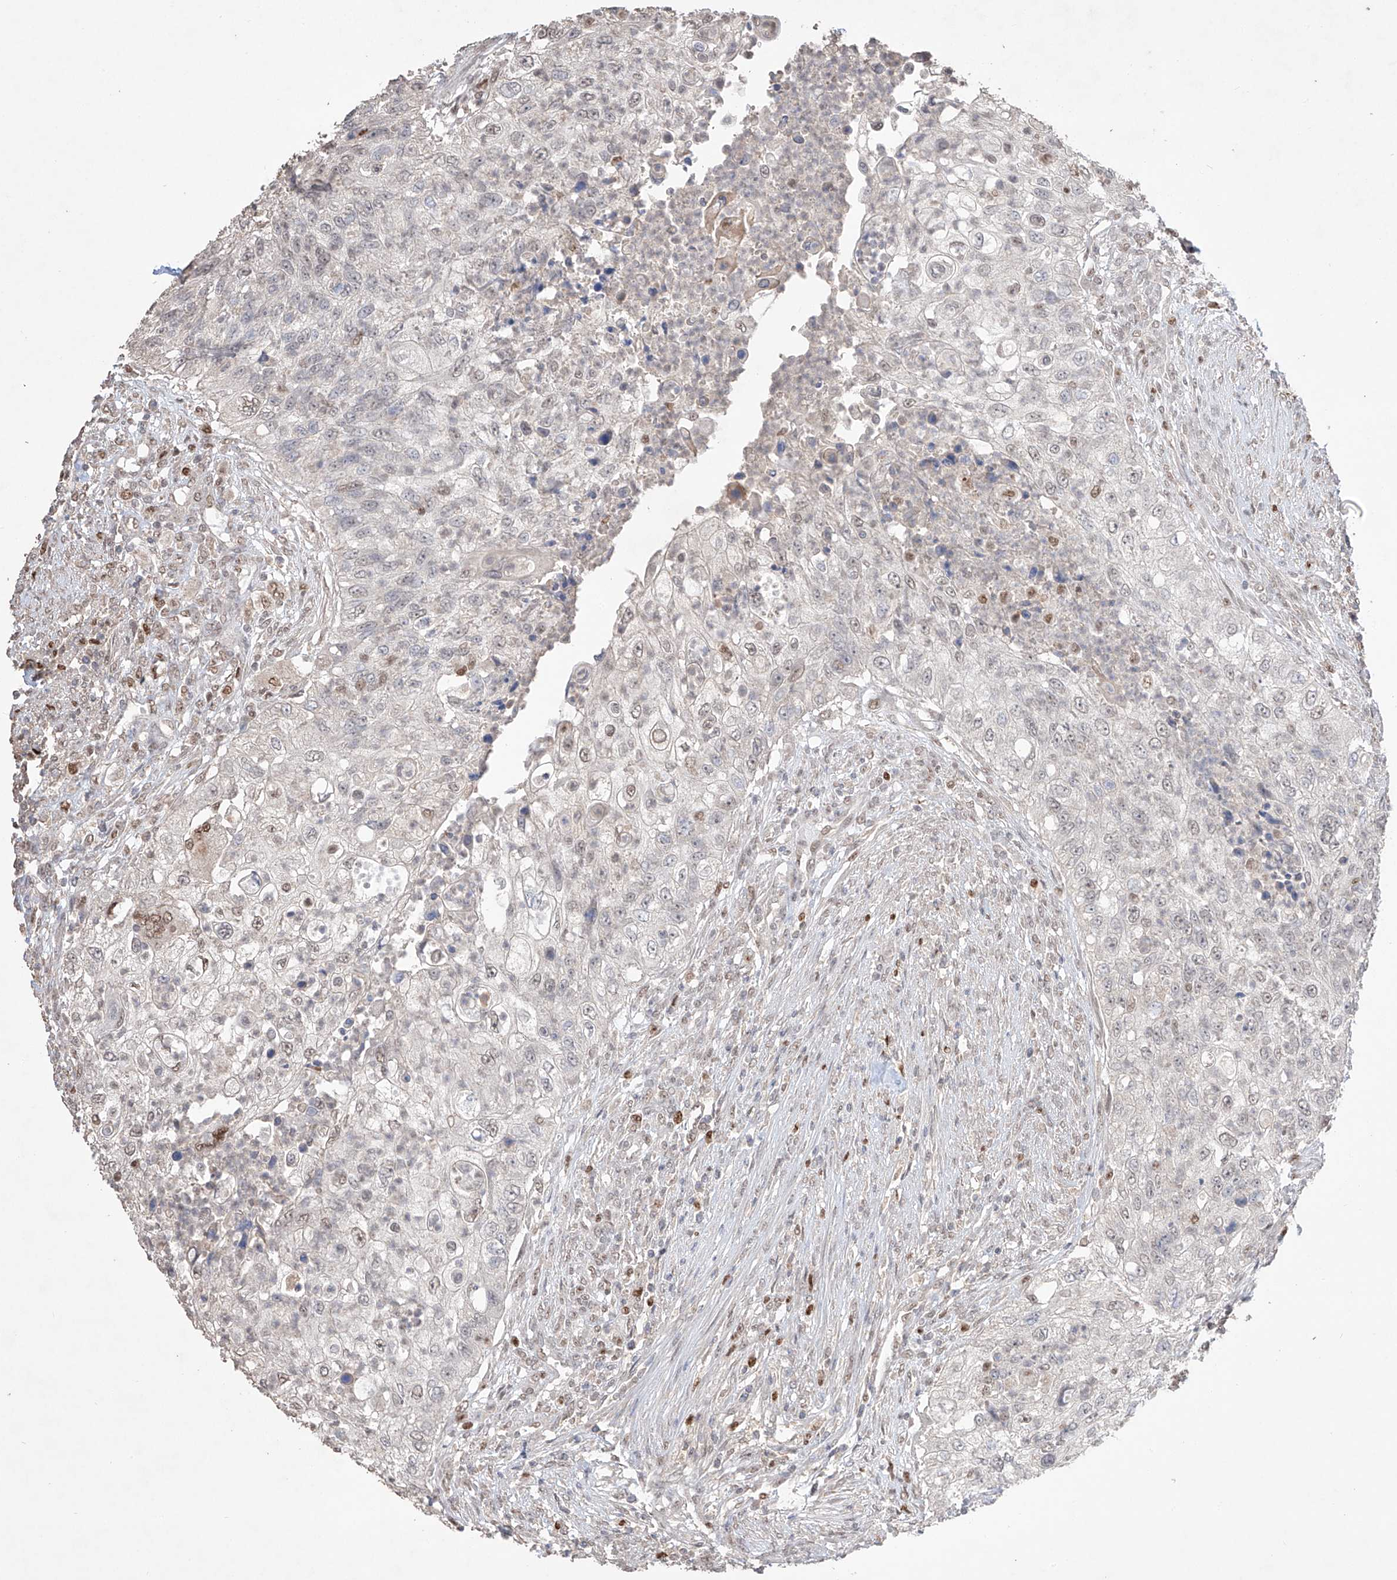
{"staining": {"intensity": "moderate", "quantity": "25%-75%", "location": "nuclear"}, "tissue": "urothelial cancer", "cell_type": "Tumor cells", "image_type": "cancer", "snomed": [{"axis": "morphology", "description": "Urothelial carcinoma, High grade"}, {"axis": "topography", "description": "Urinary bladder"}], "caption": "Immunohistochemical staining of urothelial cancer displays medium levels of moderate nuclear expression in about 25%-75% of tumor cells.", "gene": "APIP", "patient": {"sex": "female", "age": 60}}